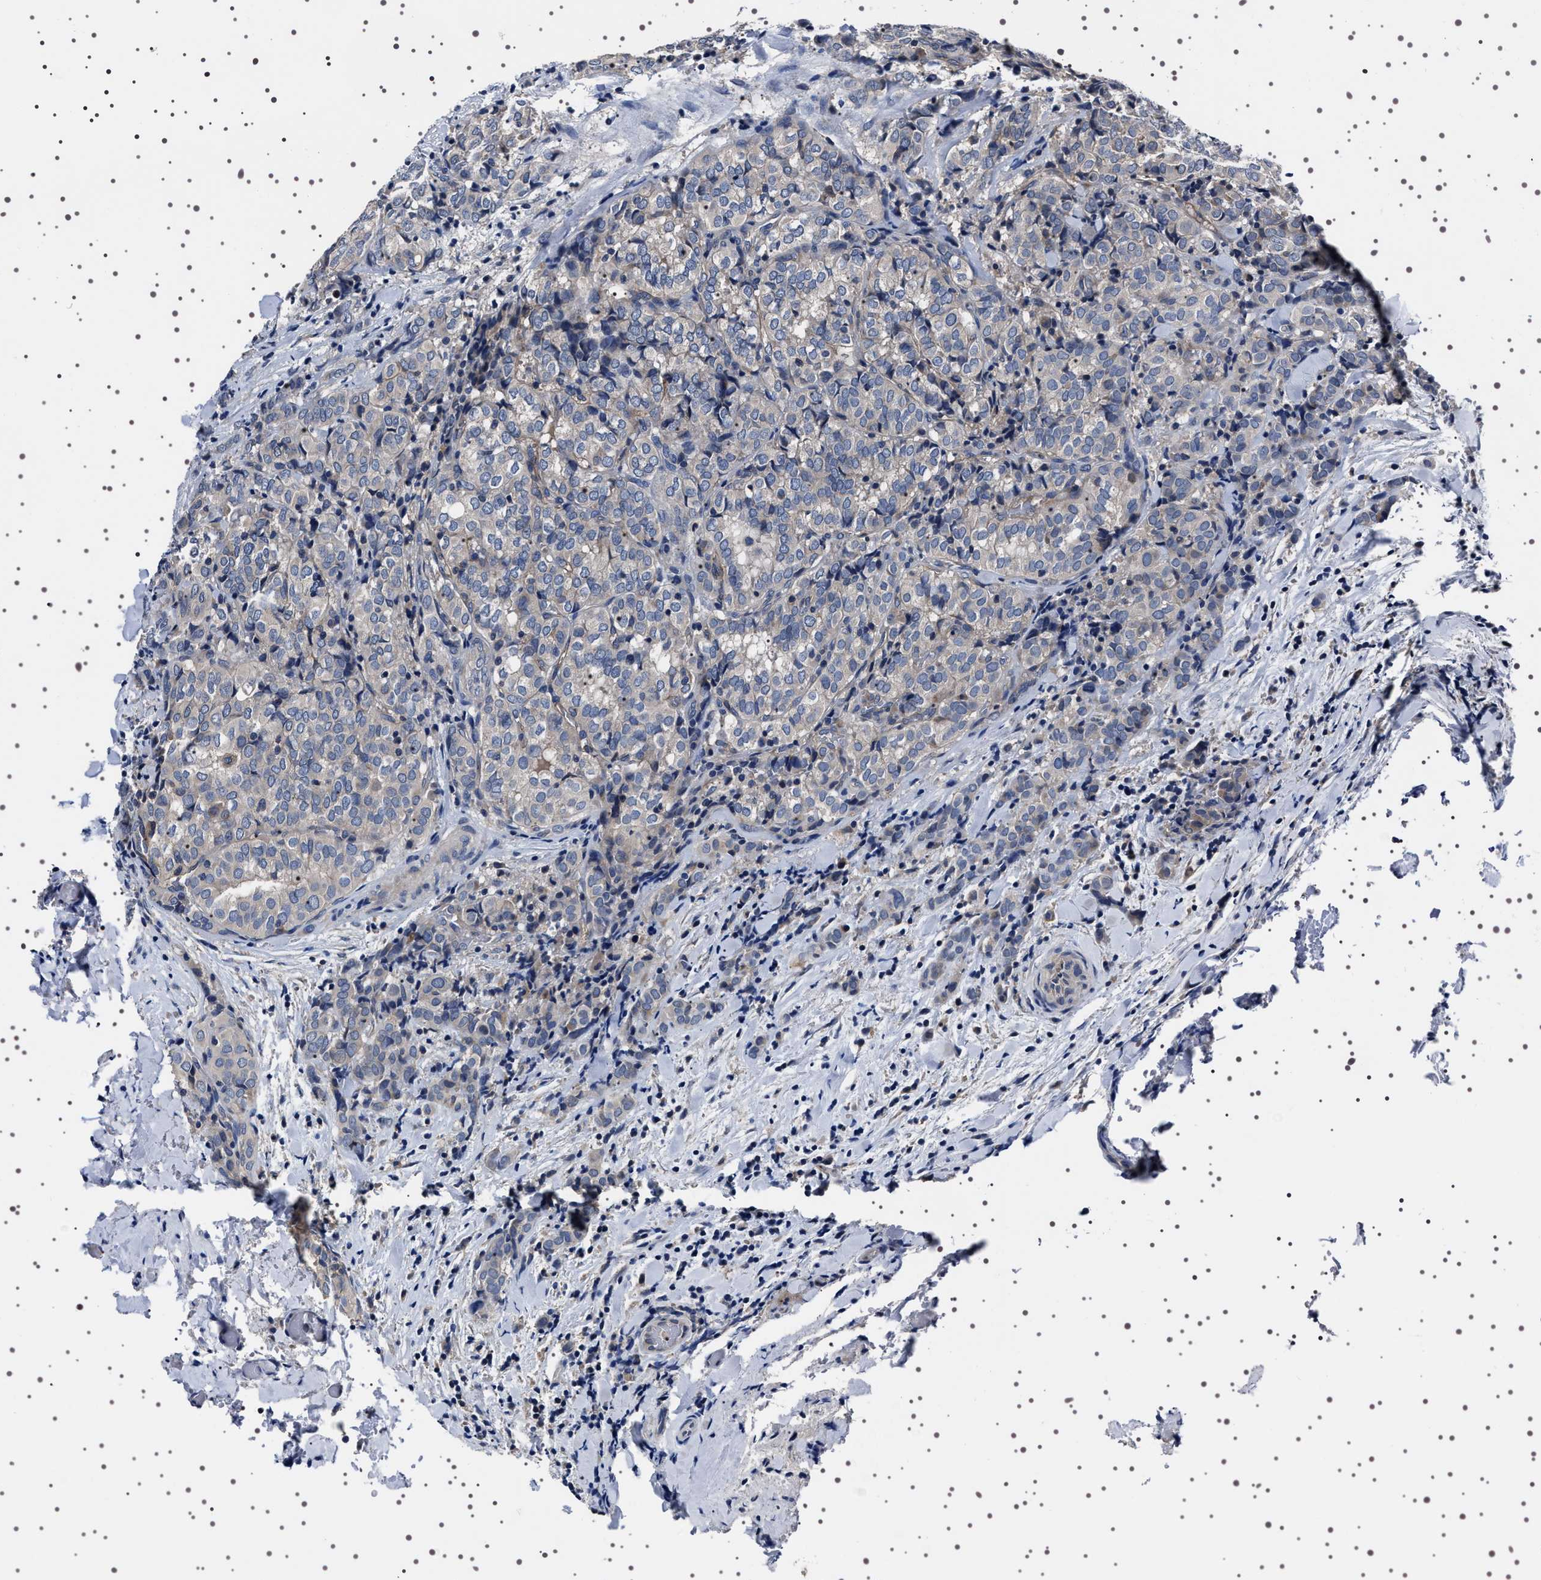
{"staining": {"intensity": "weak", "quantity": "<25%", "location": "cytoplasmic/membranous"}, "tissue": "thyroid cancer", "cell_type": "Tumor cells", "image_type": "cancer", "snomed": [{"axis": "morphology", "description": "Normal tissue, NOS"}, {"axis": "morphology", "description": "Papillary adenocarcinoma, NOS"}, {"axis": "topography", "description": "Thyroid gland"}], "caption": "This histopathology image is of papillary adenocarcinoma (thyroid) stained with IHC to label a protein in brown with the nuclei are counter-stained blue. There is no staining in tumor cells.", "gene": "TARBP1", "patient": {"sex": "female", "age": 30}}